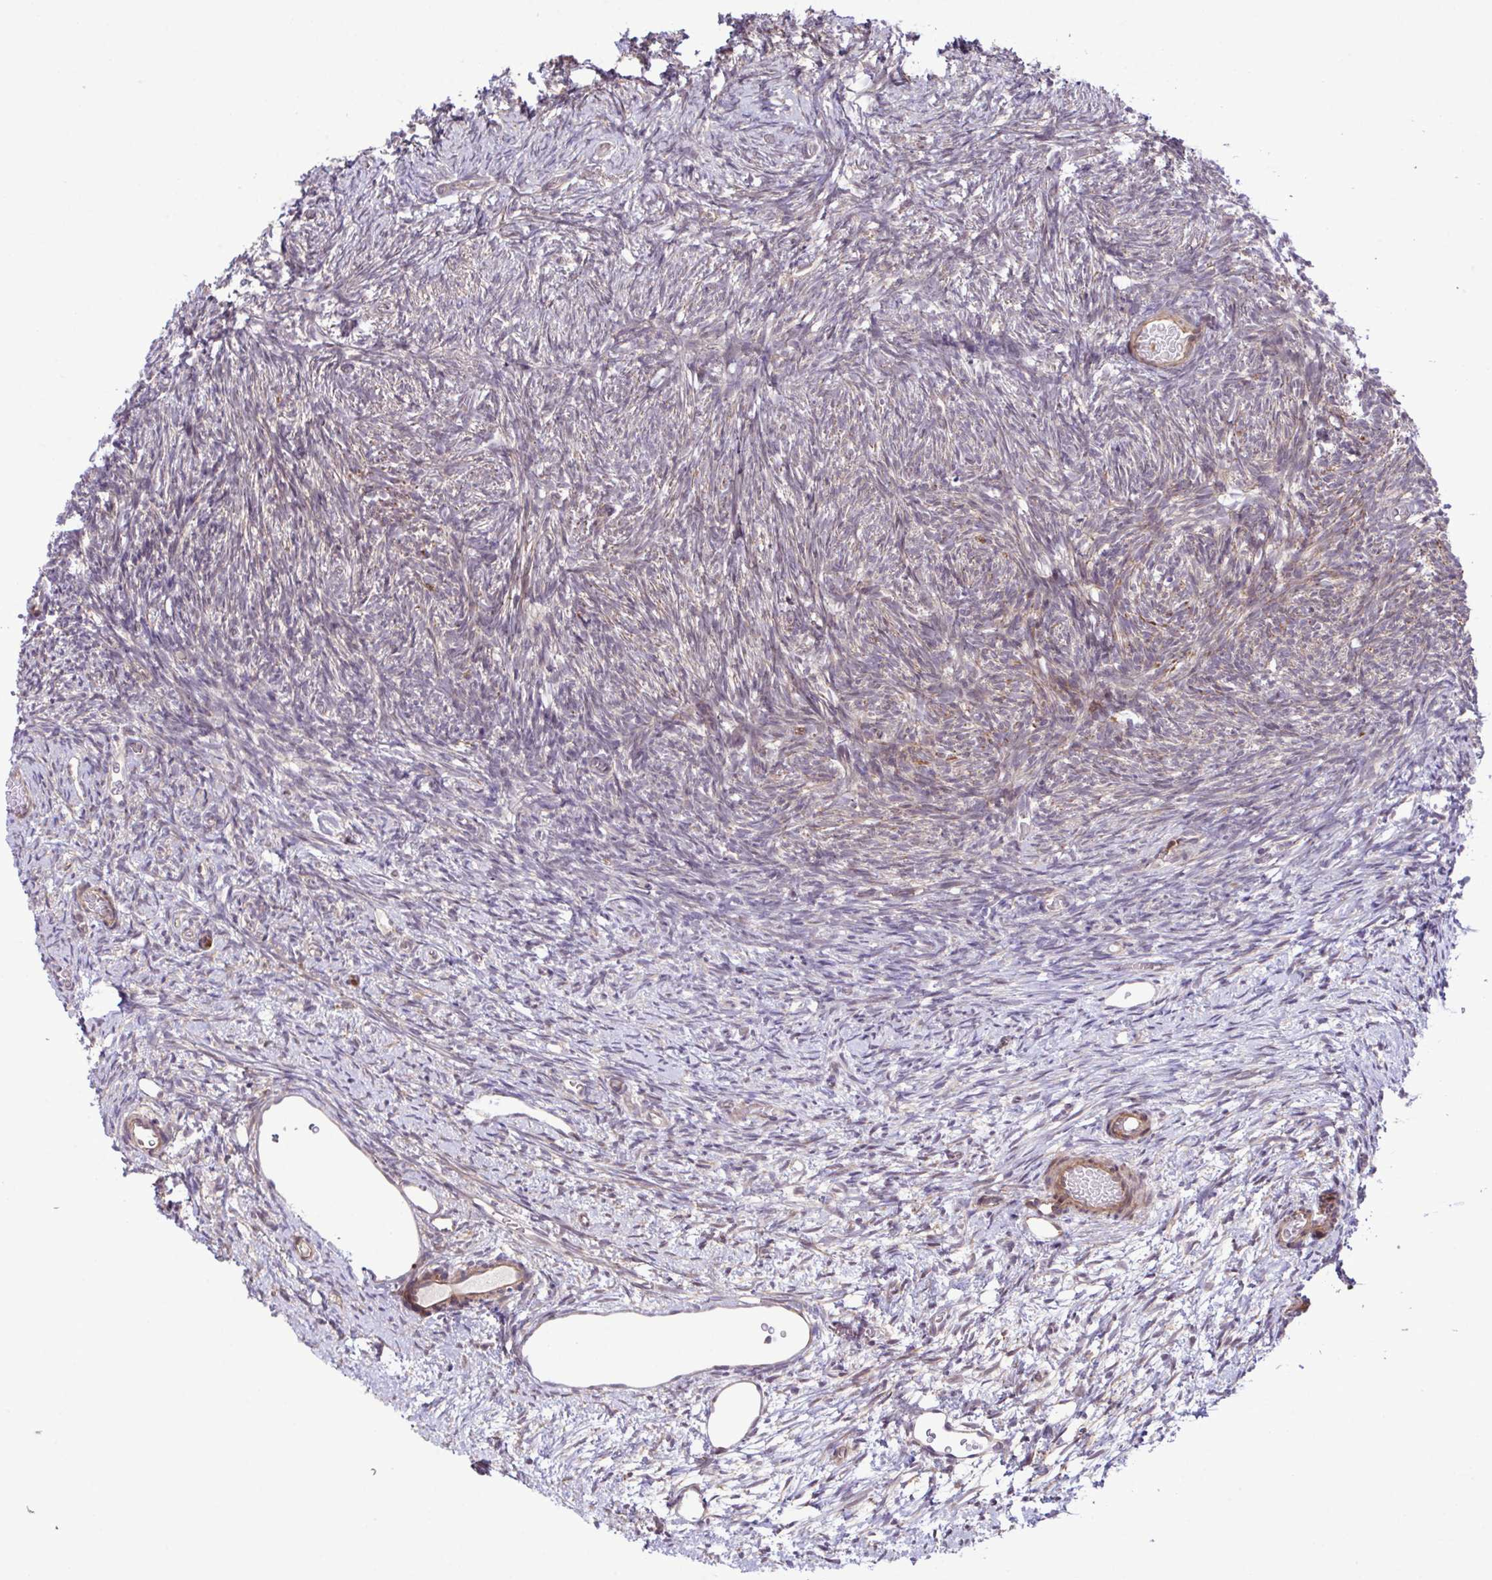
{"staining": {"intensity": "strong", "quantity": ">75%", "location": "cytoplasmic/membranous"}, "tissue": "ovary", "cell_type": "Follicle cells", "image_type": "normal", "snomed": [{"axis": "morphology", "description": "Normal tissue, NOS"}, {"axis": "topography", "description": "Ovary"}], "caption": "Ovary was stained to show a protein in brown. There is high levels of strong cytoplasmic/membranous expression in about >75% of follicle cells. (DAB (3,3'-diaminobenzidine) IHC, brown staining for protein, blue staining for nuclei).", "gene": "CMPK1", "patient": {"sex": "female", "age": 39}}